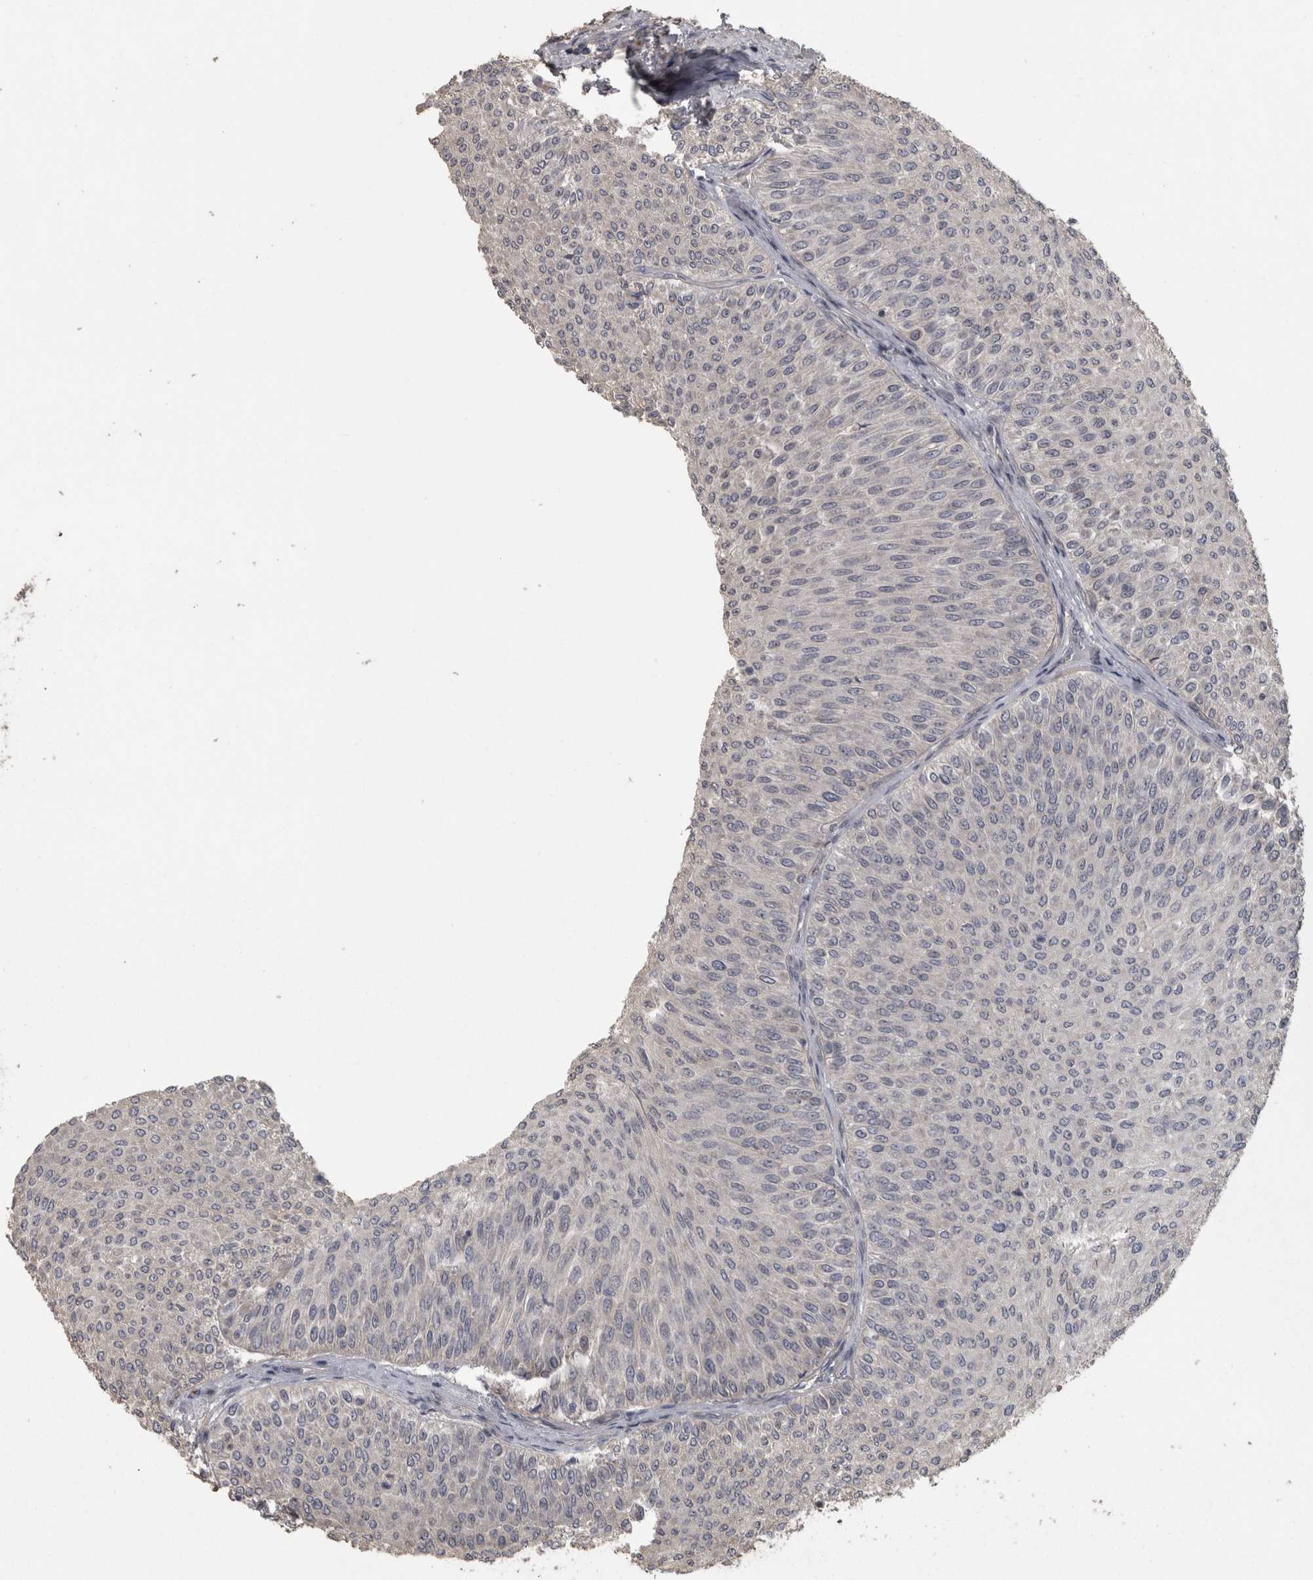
{"staining": {"intensity": "negative", "quantity": "none", "location": "none"}, "tissue": "urothelial cancer", "cell_type": "Tumor cells", "image_type": "cancer", "snomed": [{"axis": "morphology", "description": "Urothelial carcinoma, Low grade"}, {"axis": "topography", "description": "Urinary bladder"}], "caption": "The histopathology image reveals no staining of tumor cells in low-grade urothelial carcinoma.", "gene": "RAB29", "patient": {"sex": "male", "age": 78}}